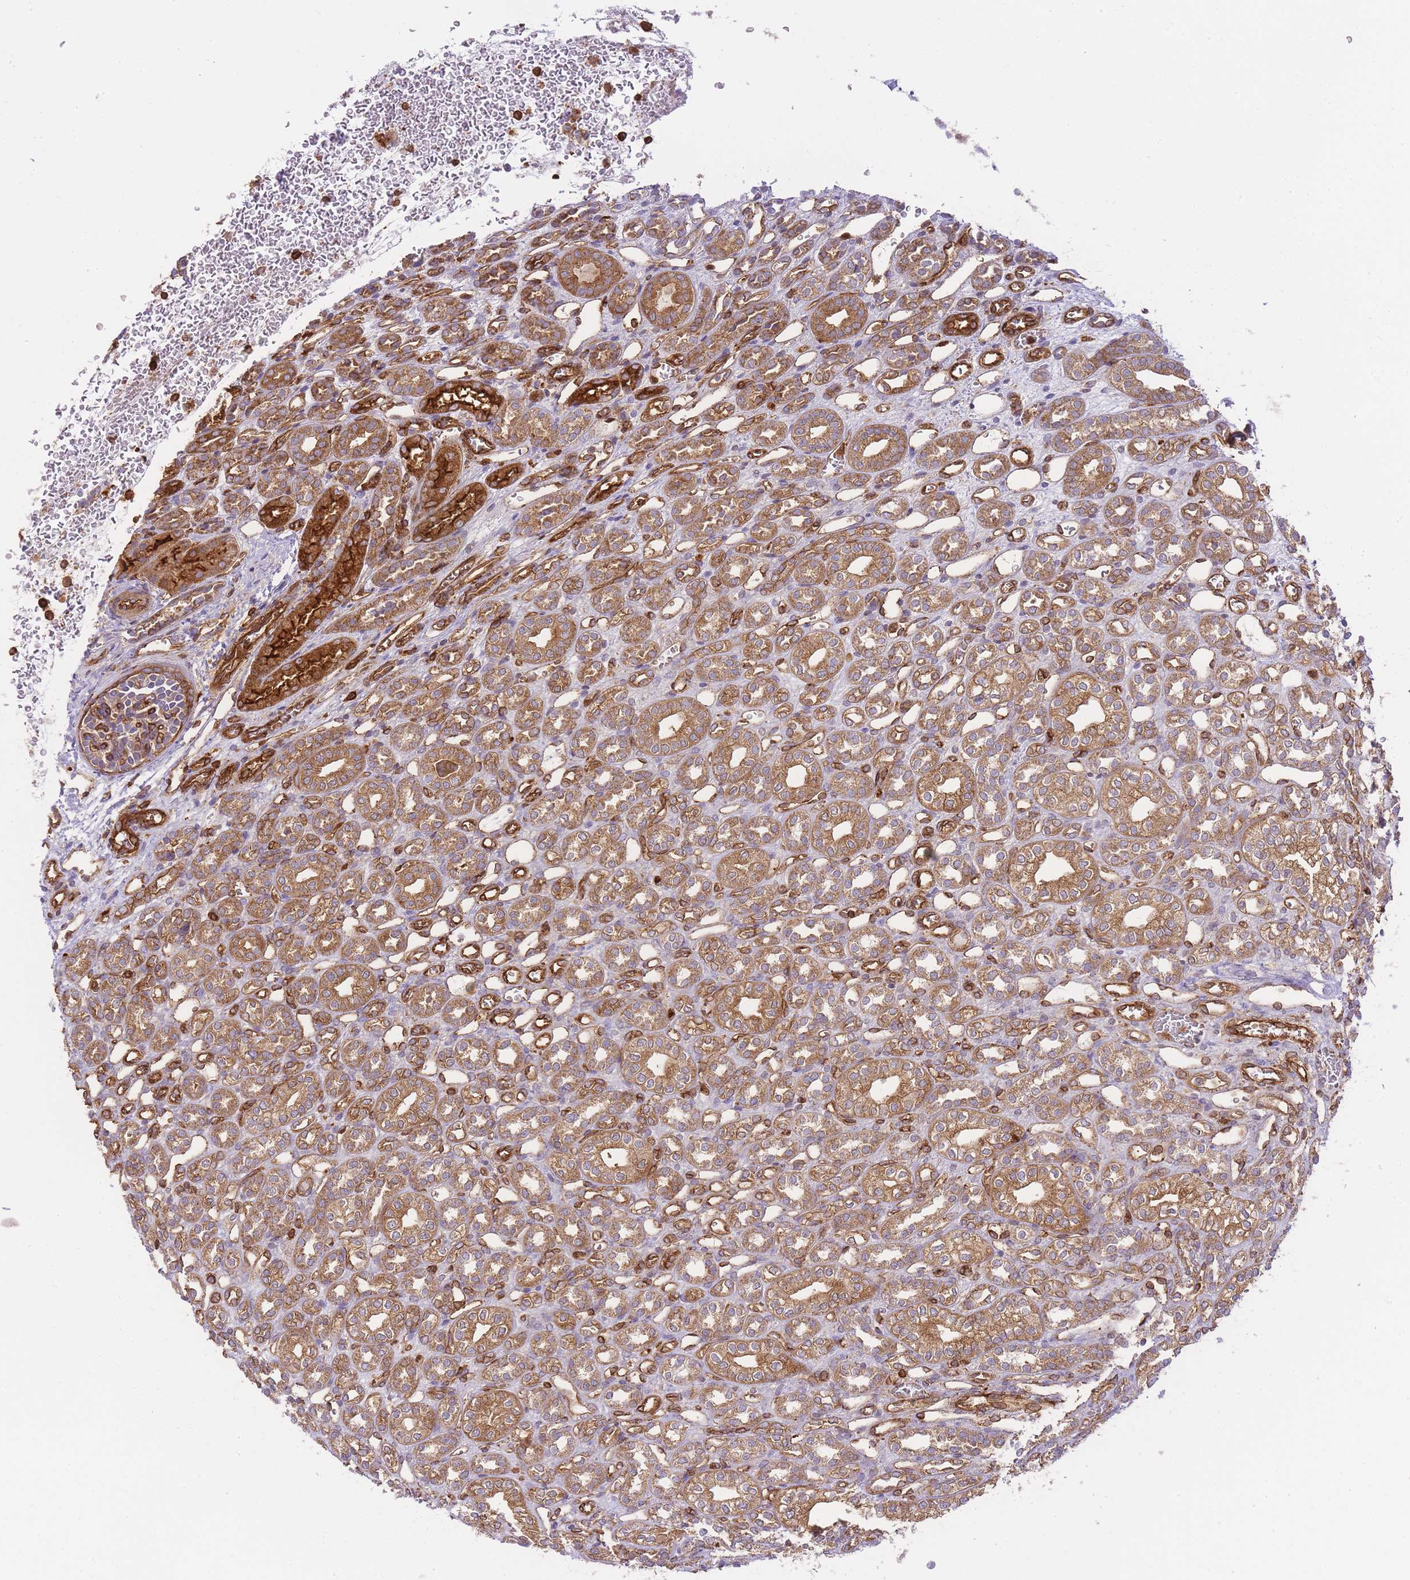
{"staining": {"intensity": "weak", "quantity": ">75%", "location": "cytoplasmic/membranous"}, "tissue": "kidney", "cell_type": "Cells in glomeruli", "image_type": "normal", "snomed": [{"axis": "morphology", "description": "Normal tissue, NOS"}, {"axis": "morphology", "description": "Neoplasm, malignant, NOS"}, {"axis": "topography", "description": "Kidney"}], "caption": "The photomicrograph demonstrates staining of normal kidney, revealing weak cytoplasmic/membranous protein expression (brown color) within cells in glomeruli. (DAB = brown stain, brightfield microscopy at high magnification).", "gene": "MSN", "patient": {"sex": "female", "age": 1}}